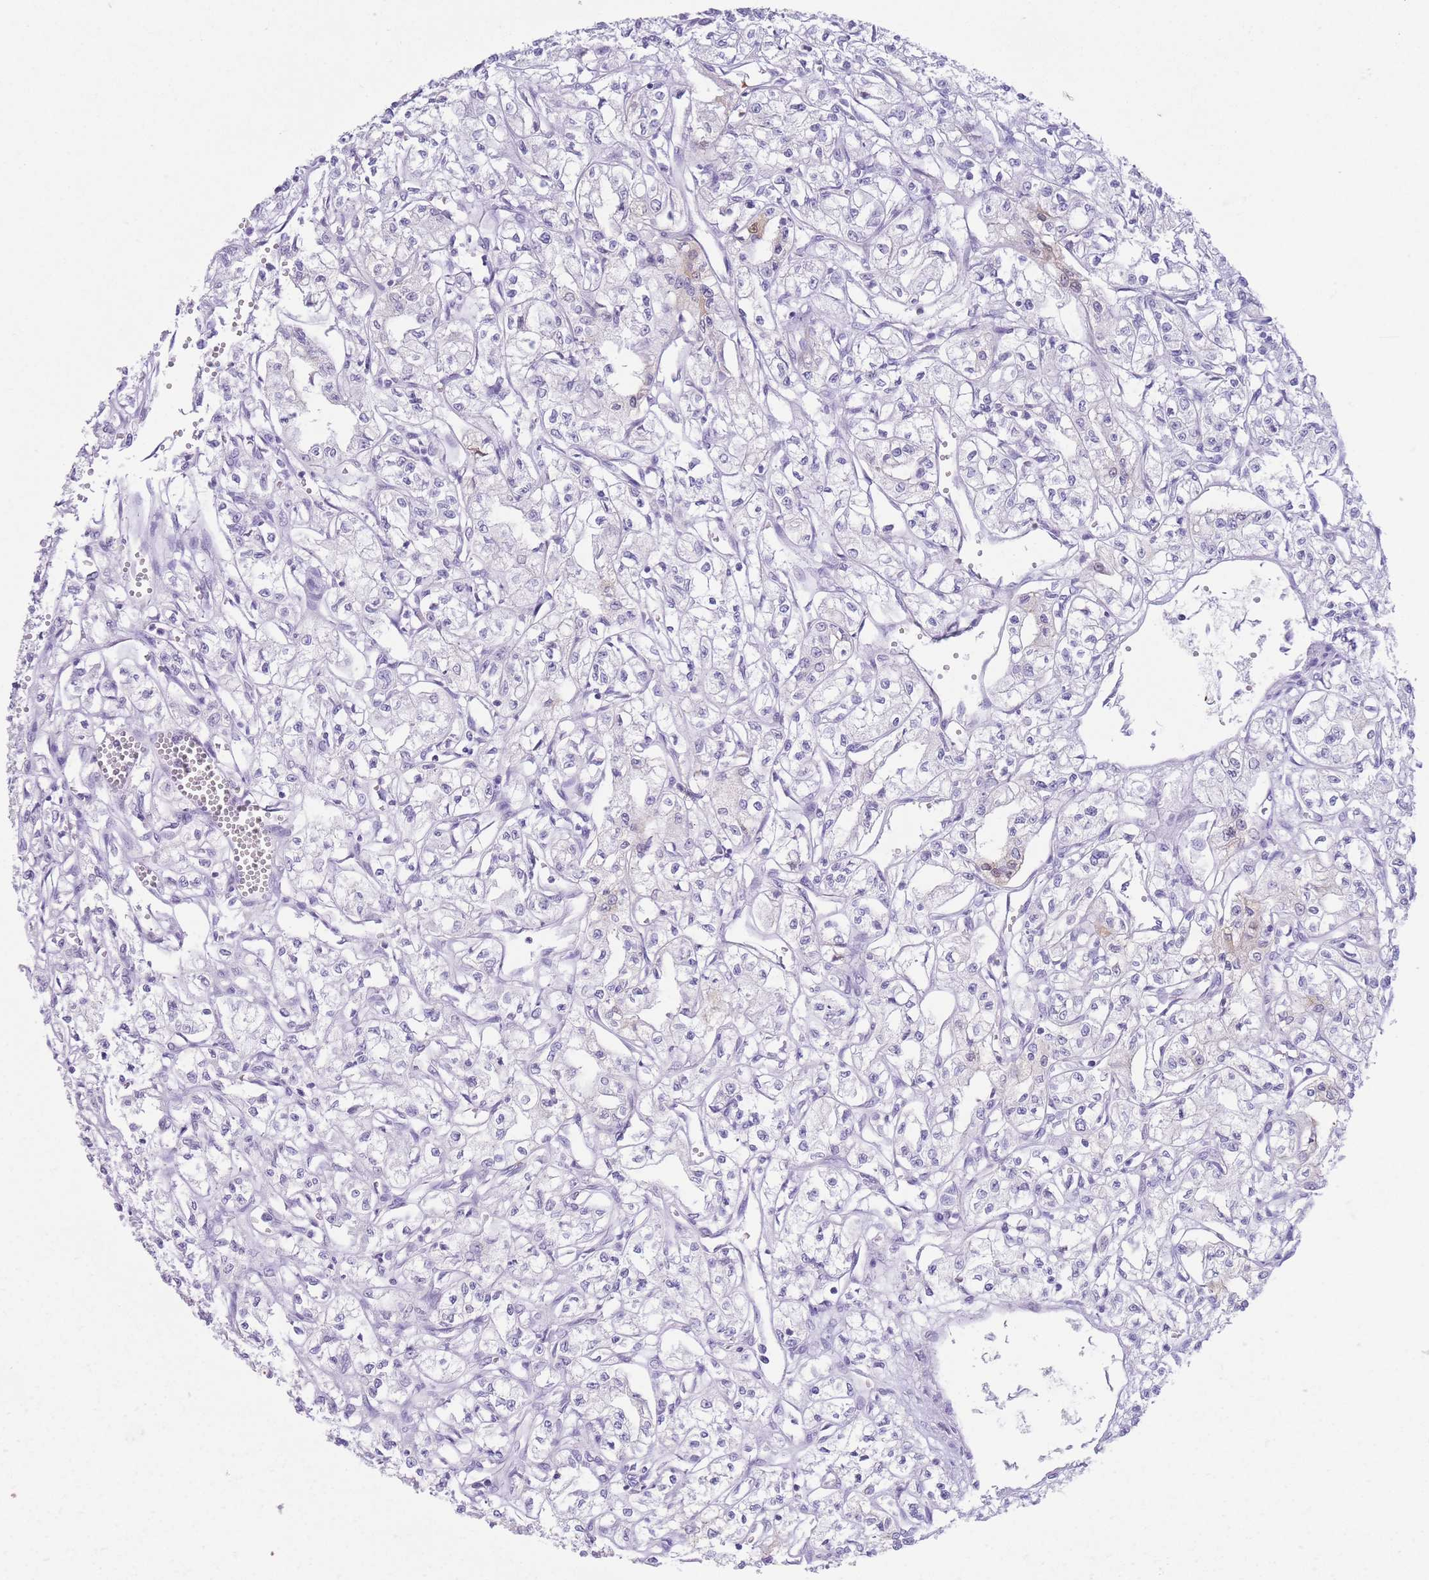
{"staining": {"intensity": "negative", "quantity": "none", "location": "none"}, "tissue": "renal cancer", "cell_type": "Tumor cells", "image_type": "cancer", "snomed": [{"axis": "morphology", "description": "Adenocarcinoma, NOS"}, {"axis": "topography", "description": "Kidney"}], "caption": "Immunohistochemistry histopathology image of neoplastic tissue: renal cancer (adenocarcinoma) stained with DAB (3,3'-diaminobenzidine) reveals no significant protein positivity in tumor cells. Brightfield microscopy of immunohistochemistry stained with DAB (brown) and hematoxylin (blue), captured at high magnification.", "gene": "PKLR", "patient": {"sex": "male", "age": 56}}